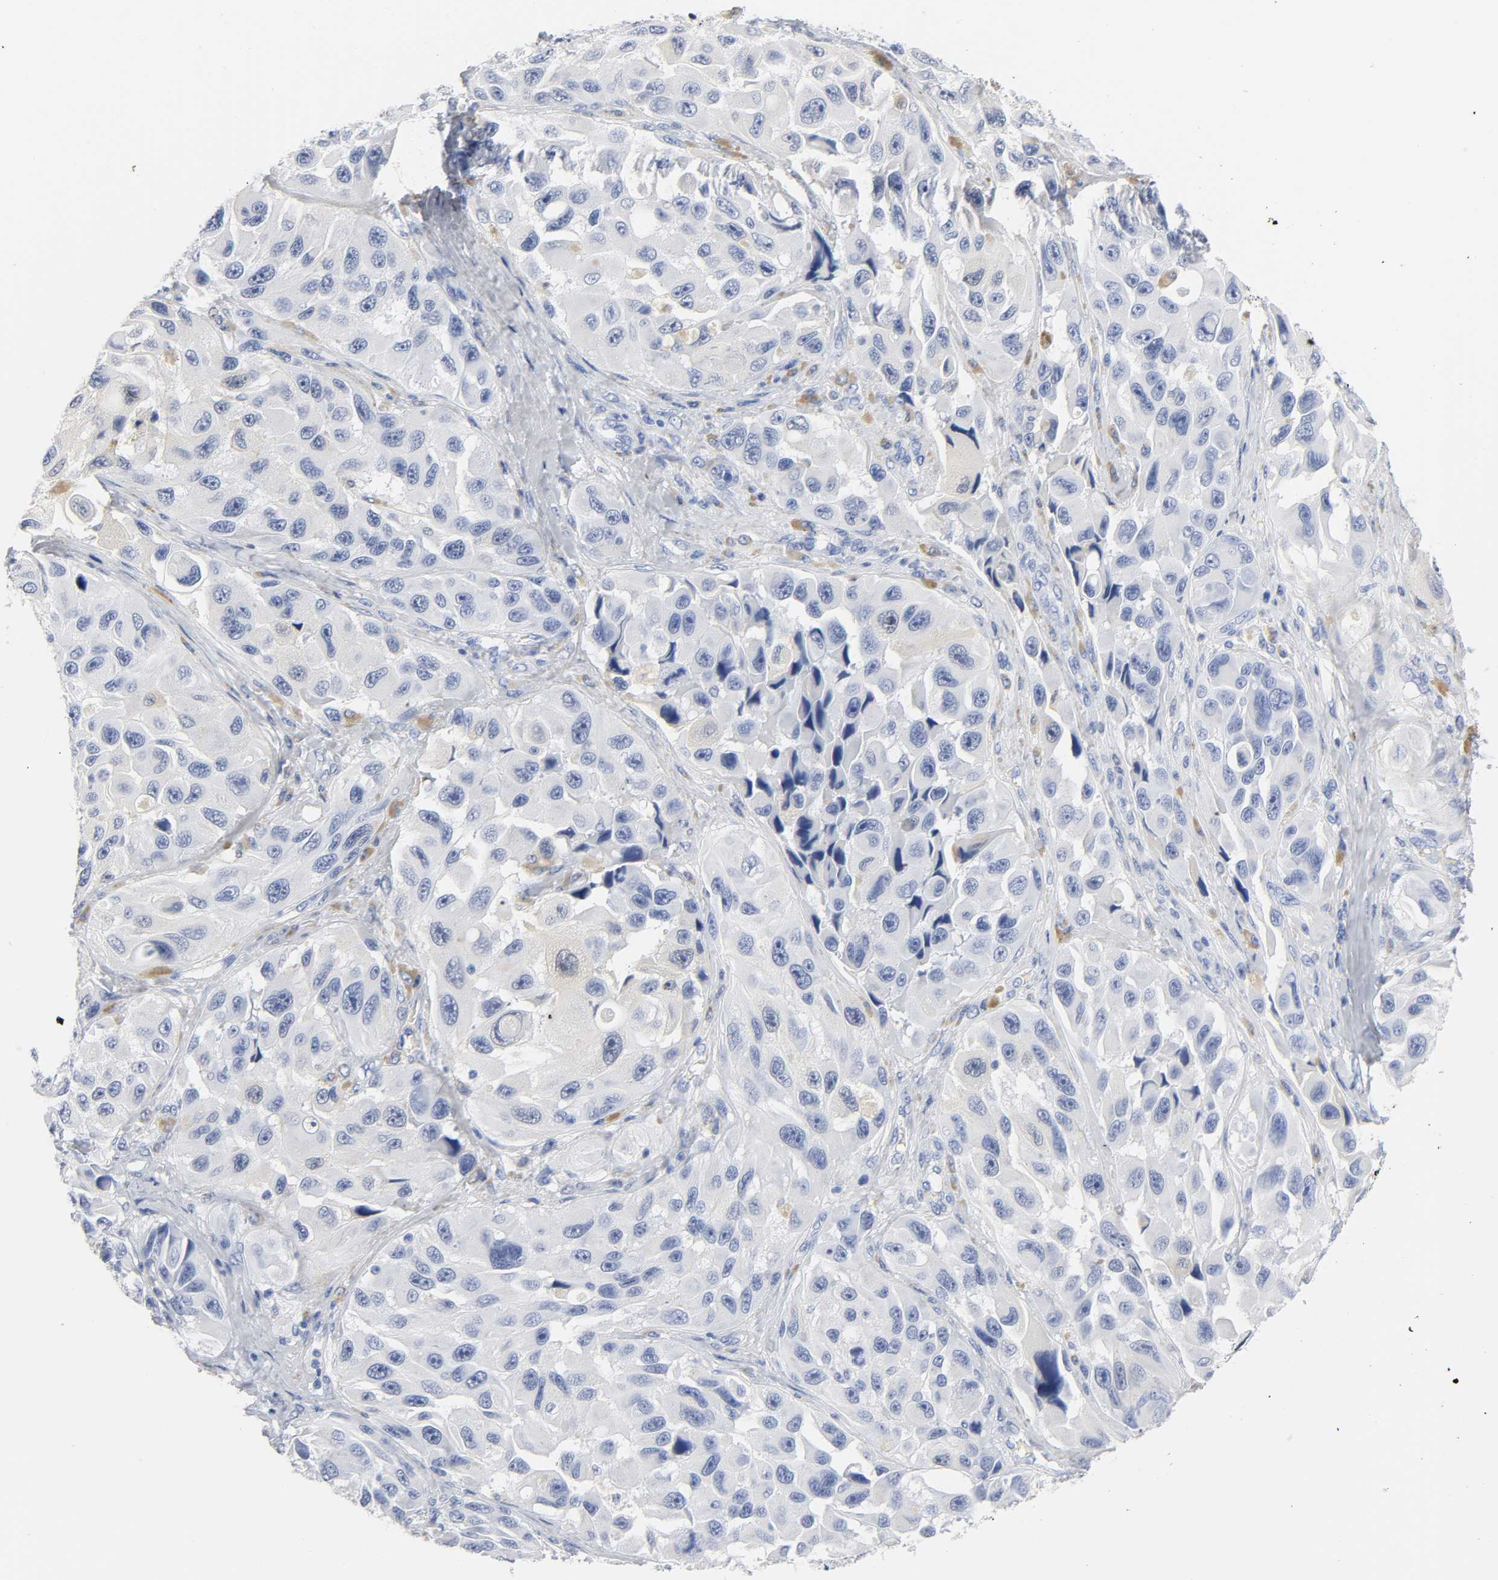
{"staining": {"intensity": "negative", "quantity": "none", "location": "none"}, "tissue": "melanoma", "cell_type": "Tumor cells", "image_type": "cancer", "snomed": [{"axis": "morphology", "description": "Malignant melanoma, NOS"}, {"axis": "topography", "description": "Skin"}], "caption": "The photomicrograph shows no staining of tumor cells in malignant melanoma.", "gene": "ACP3", "patient": {"sex": "female", "age": 73}}